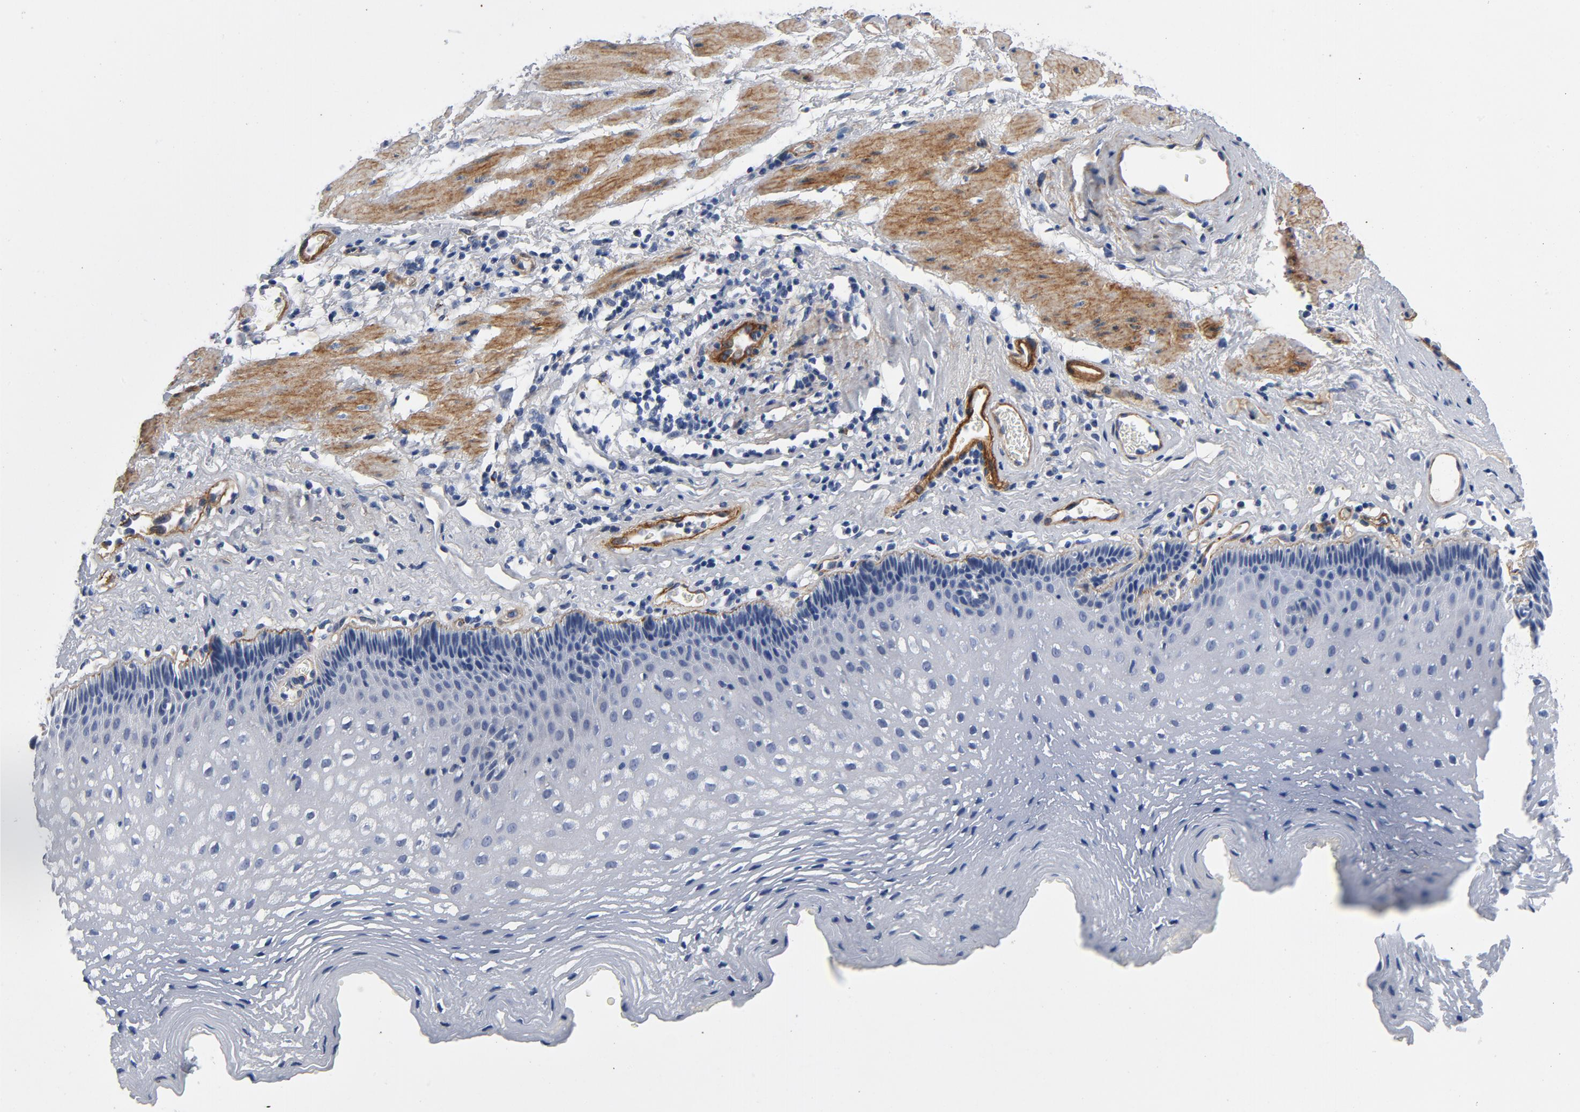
{"staining": {"intensity": "moderate", "quantity": "<25%", "location": "cytoplasmic/membranous"}, "tissue": "esophagus", "cell_type": "Squamous epithelial cells", "image_type": "normal", "snomed": [{"axis": "morphology", "description": "Normal tissue, NOS"}, {"axis": "topography", "description": "Esophagus"}], "caption": "Approximately <25% of squamous epithelial cells in normal esophagus reveal moderate cytoplasmic/membranous protein expression as visualized by brown immunohistochemical staining.", "gene": "LAMC1", "patient": {"sex": "female", "age": 70}}